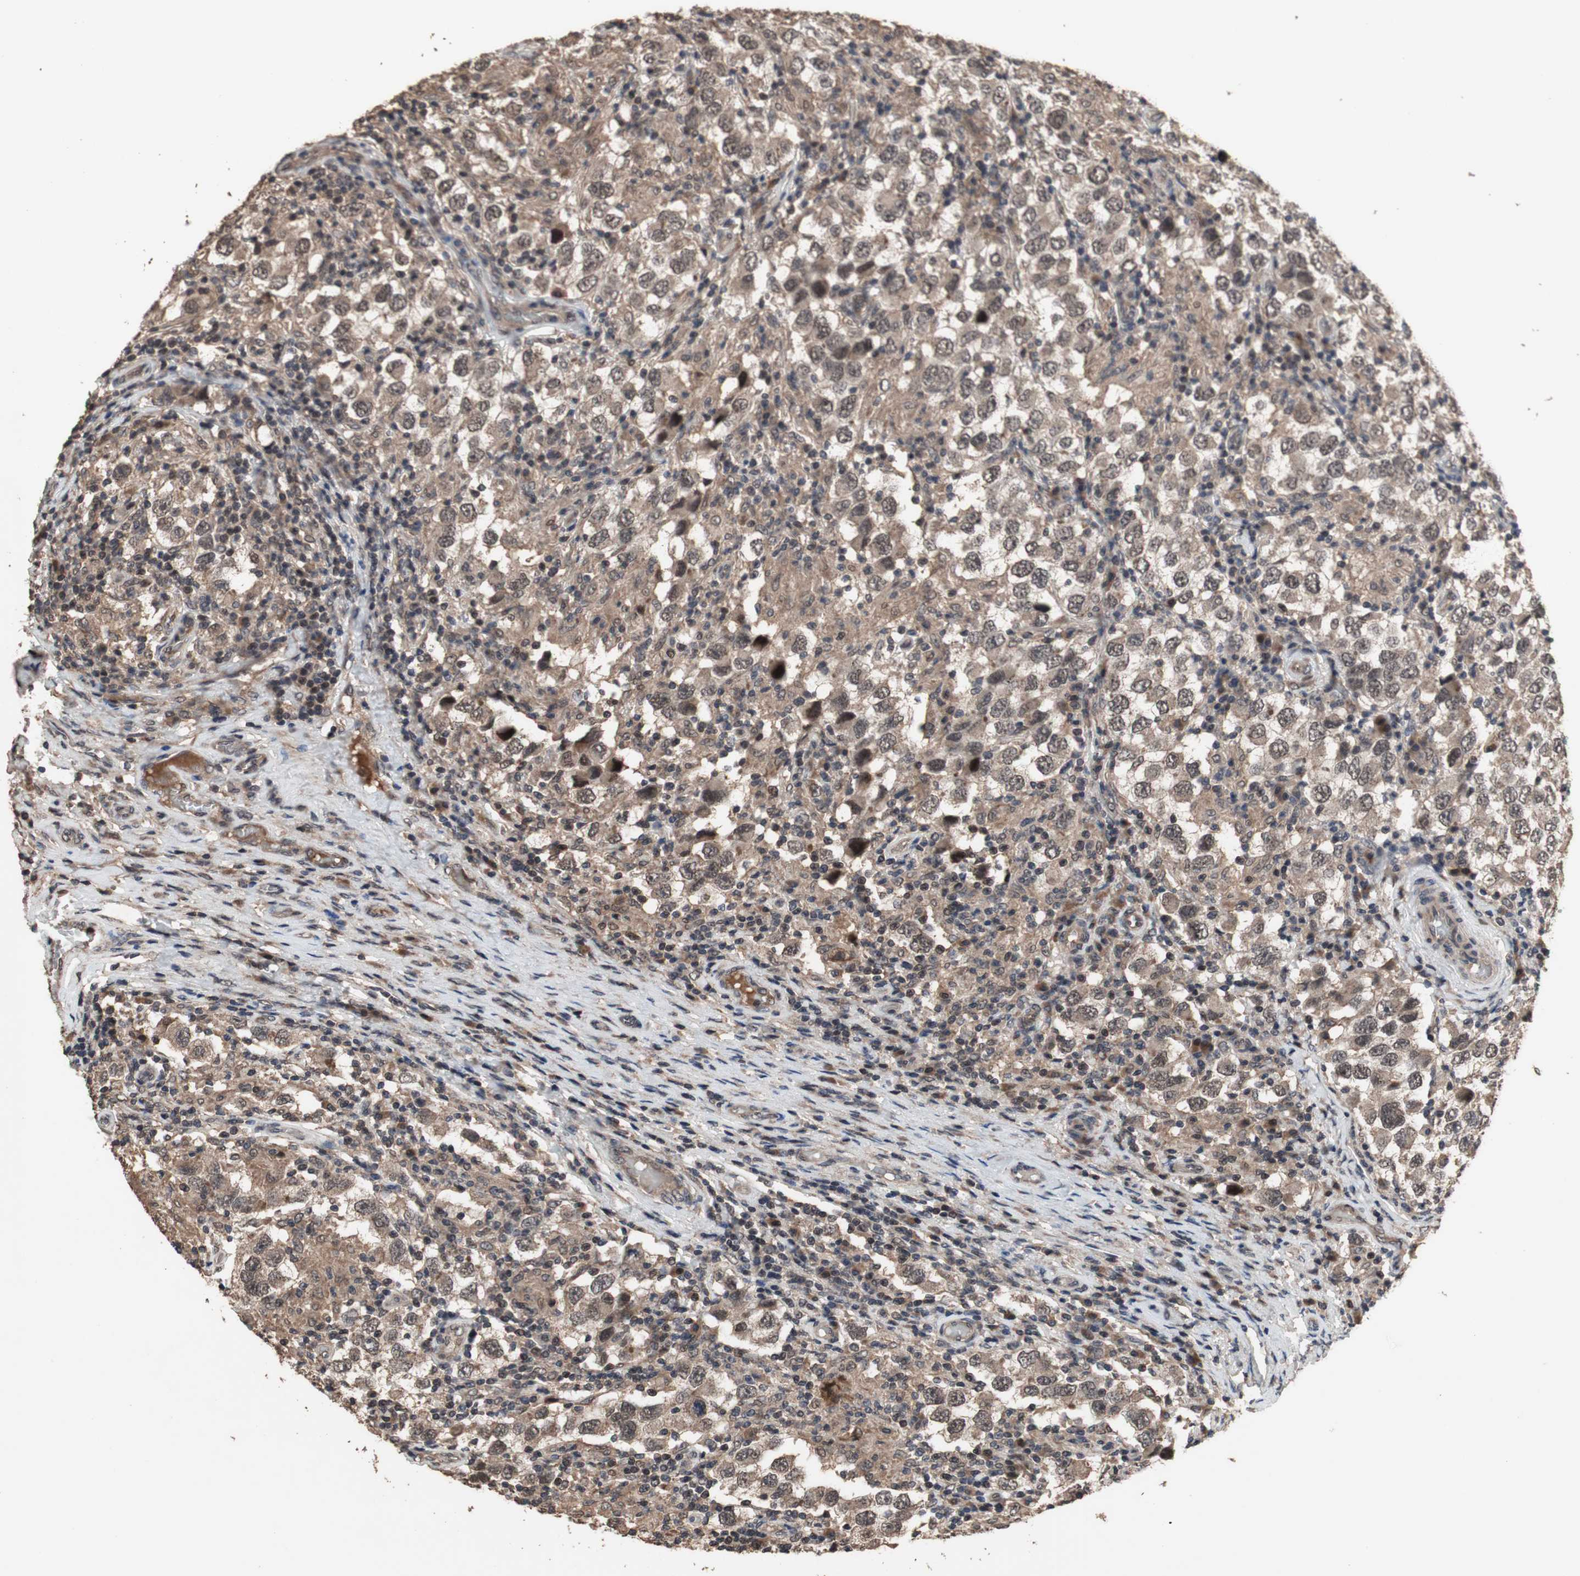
{"staining": {"intensity": "strong", "quantity": "<25%", "location": "cytoplasmic/membranous,nuclear"}, "tissue": "testis cancer", "cell_type": "Tumor cells", "image_type": "cancer", "snomed": [{"axis": "morphology", "description": "Carcinoma, Embryonal, NOS"}, {"axis": "topography", "description": "Testis"}], "caption": "Immunohistochemical staining of testis embryonal carcinoma displays strong cytoplasmic/membranous and nuclear protein staining in about <25% of tumor cells.", "gene": "KANSL1", "patient": {"sex": "male", "age": 21}}